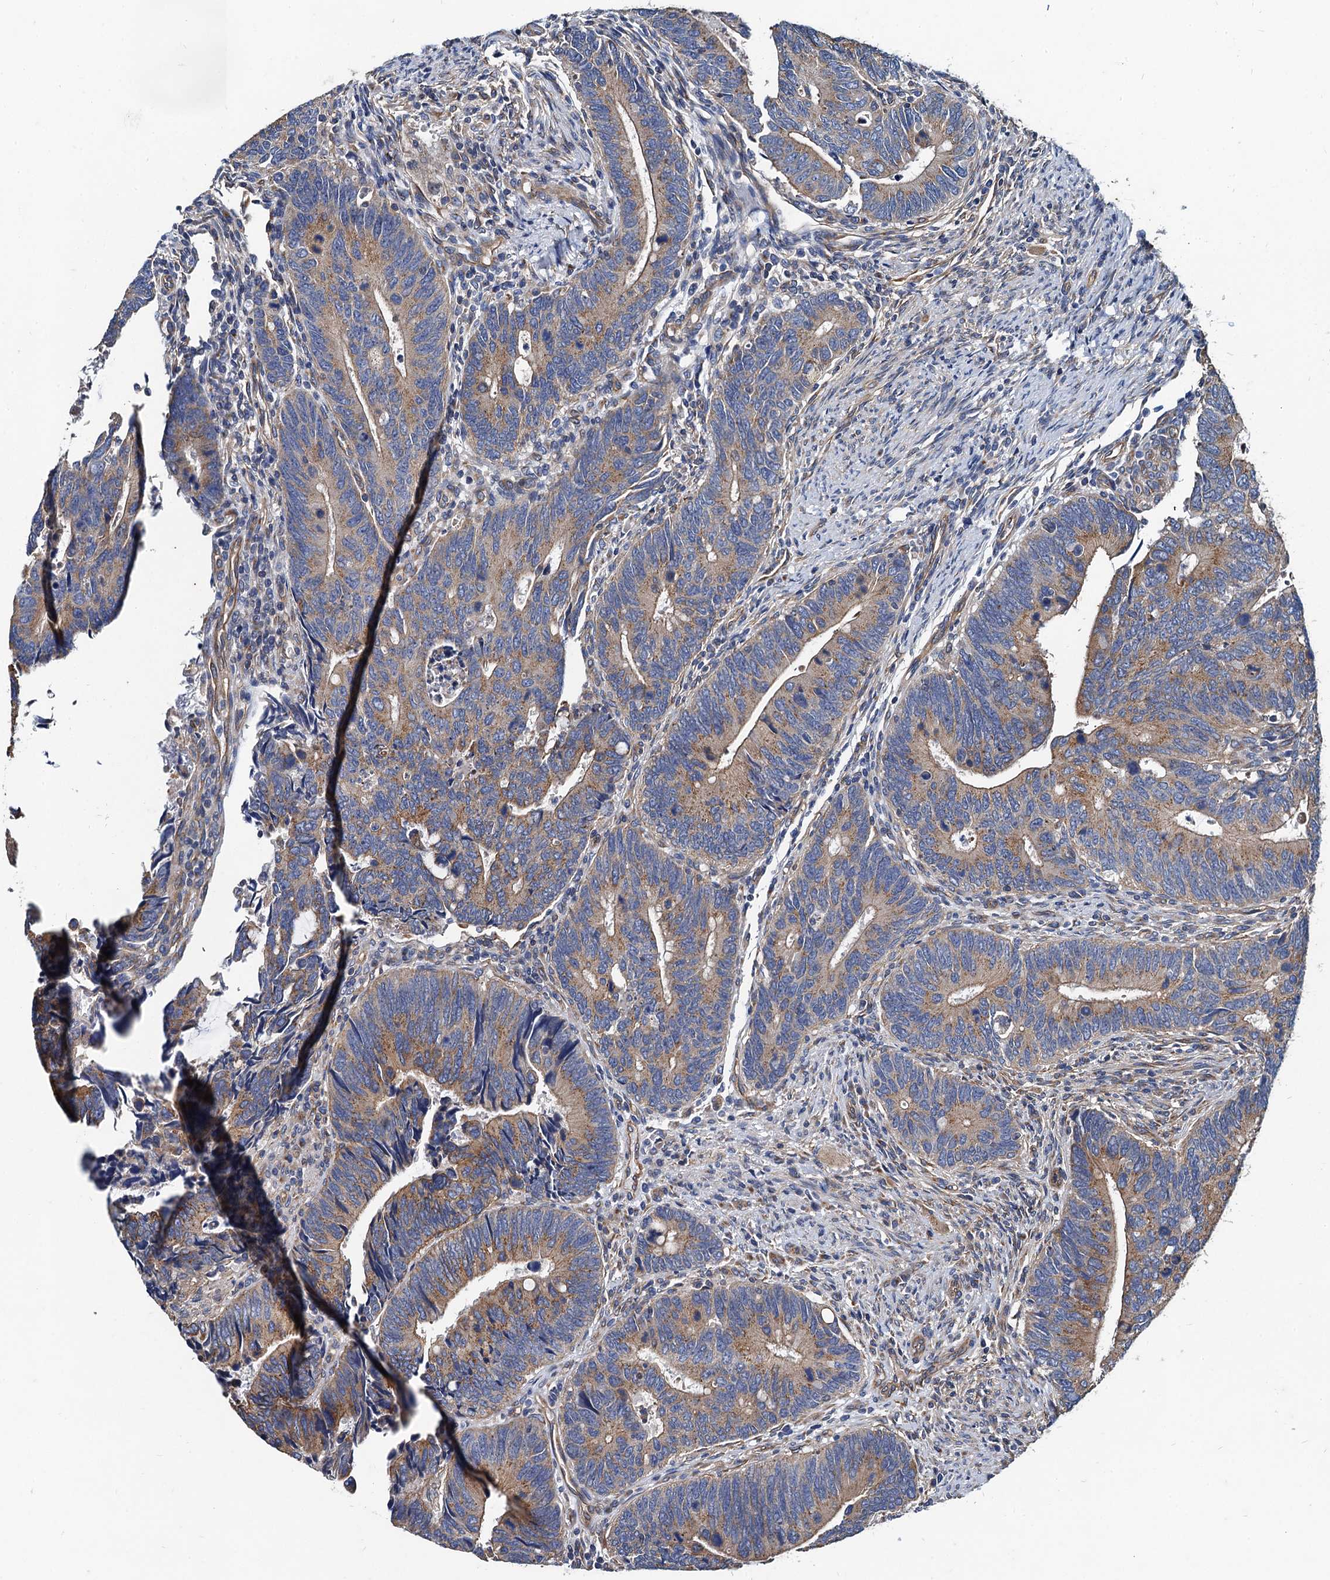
{"staining": {"intensity": "moderate", "quantity": ">75%", "location": "cytoplasmic/membranous"}, "tissue": "colorectal cancer", "cell_type": "Tumor cells", "image_type": "cancer", "snomed": [{"axis": "morphology", "description": "Adenocarcinoma, NOS"}, {"axis": "topography", "description": "Colon"}], "caption": "Immunohistochemical staining of human colorectal cancer (adenocarcinoma) displays moderate cytoplasmic/membranous protein expression in about >75% of tumor cells.", "gene": "NGRN", "patient": {"sex": "male", "age": 87}}